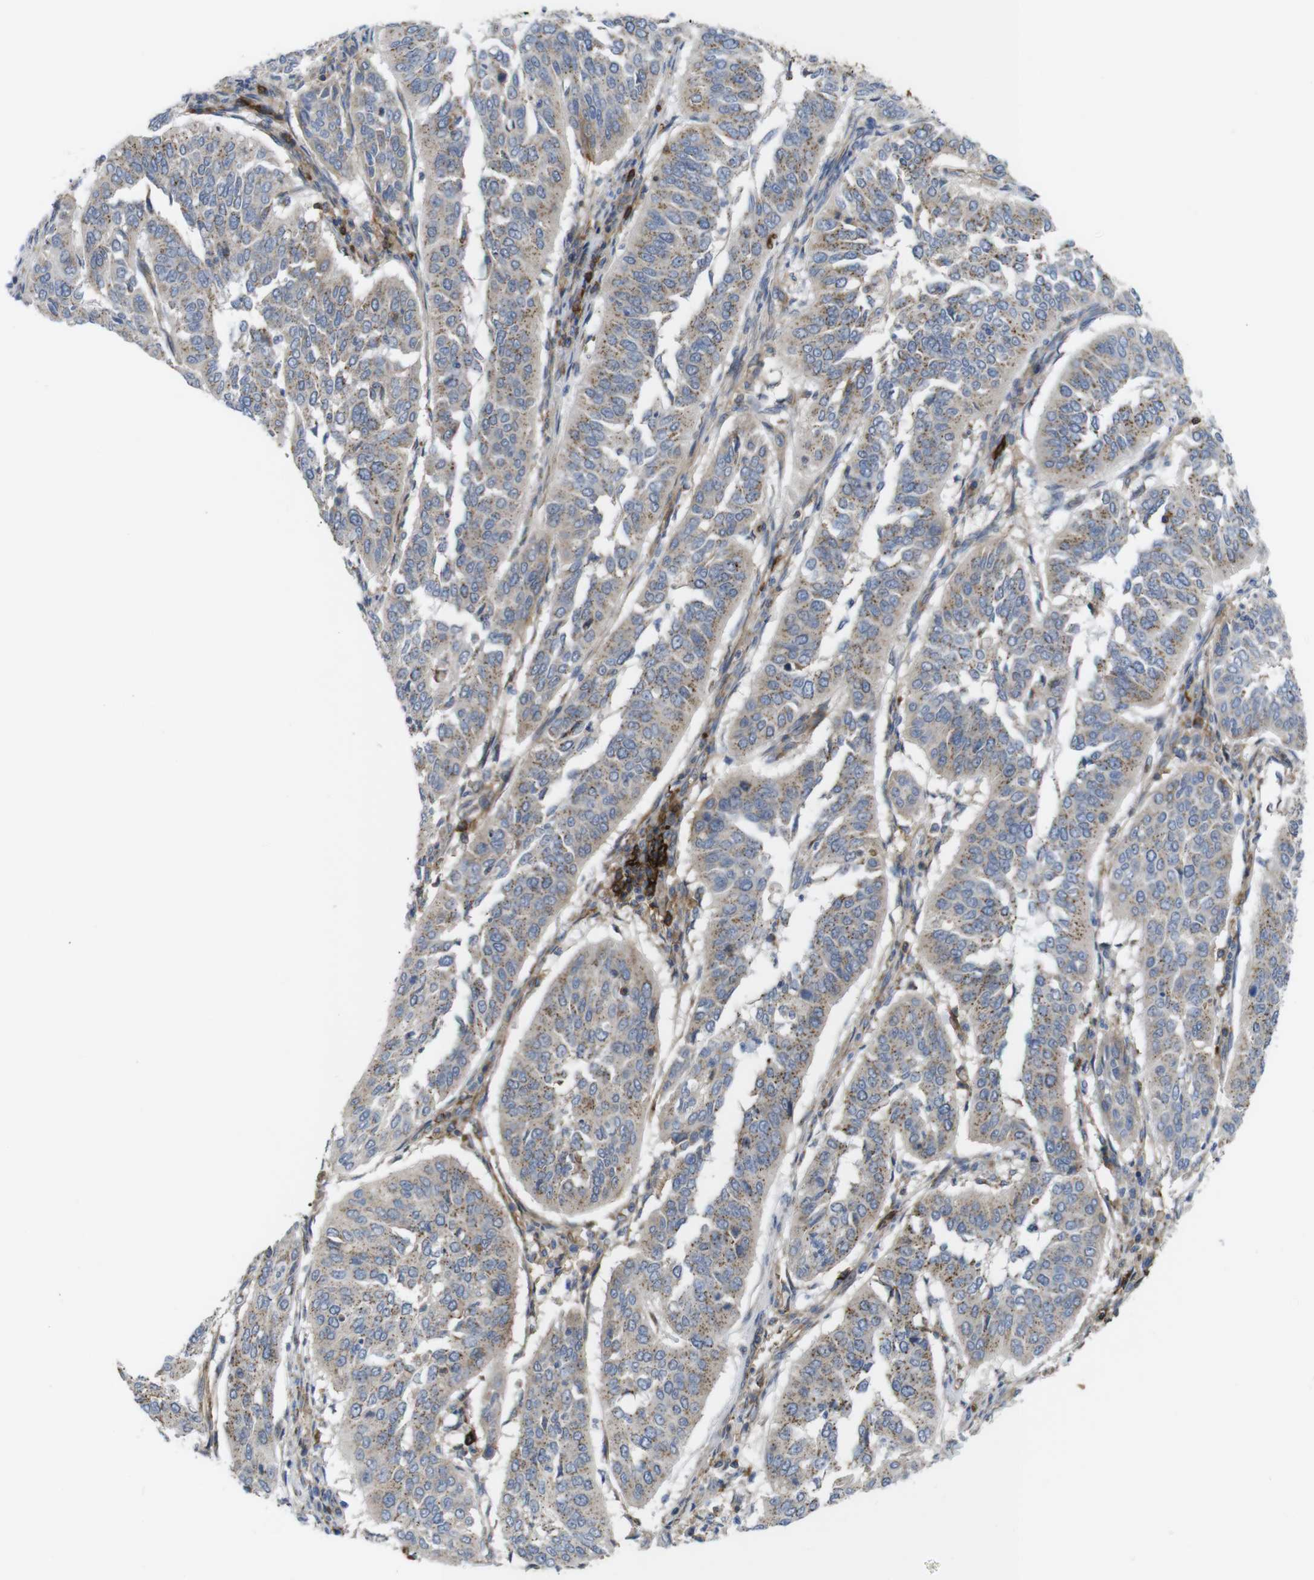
{"staining": {"intensity": "weak", "quantity": "<25%", "location": "cytoplasmic/membranous"}, "tissue": "cervical cancer", "cell_type": "Tumor cells", "image_type": "cancer", "snomed": [{"axis": "morphology", "description": "Normal tissue, NOS"}, {"axis": "morphology", "description": "Squamous cell carcinoma, NOS"}, {"axis": "topography", "description": "Cervix"}], "caption": "Micrograph shows no significant protein staining in tumor cells of cervical squamous cell carcinoma. The staining was performed using DAB to visualize the protein expression in brown, while the nuclei were stained in blue with hematoxylin (Magnification: 20x).", "gene": "CCR6", "patient": {"sex": "female", "age": 39}}